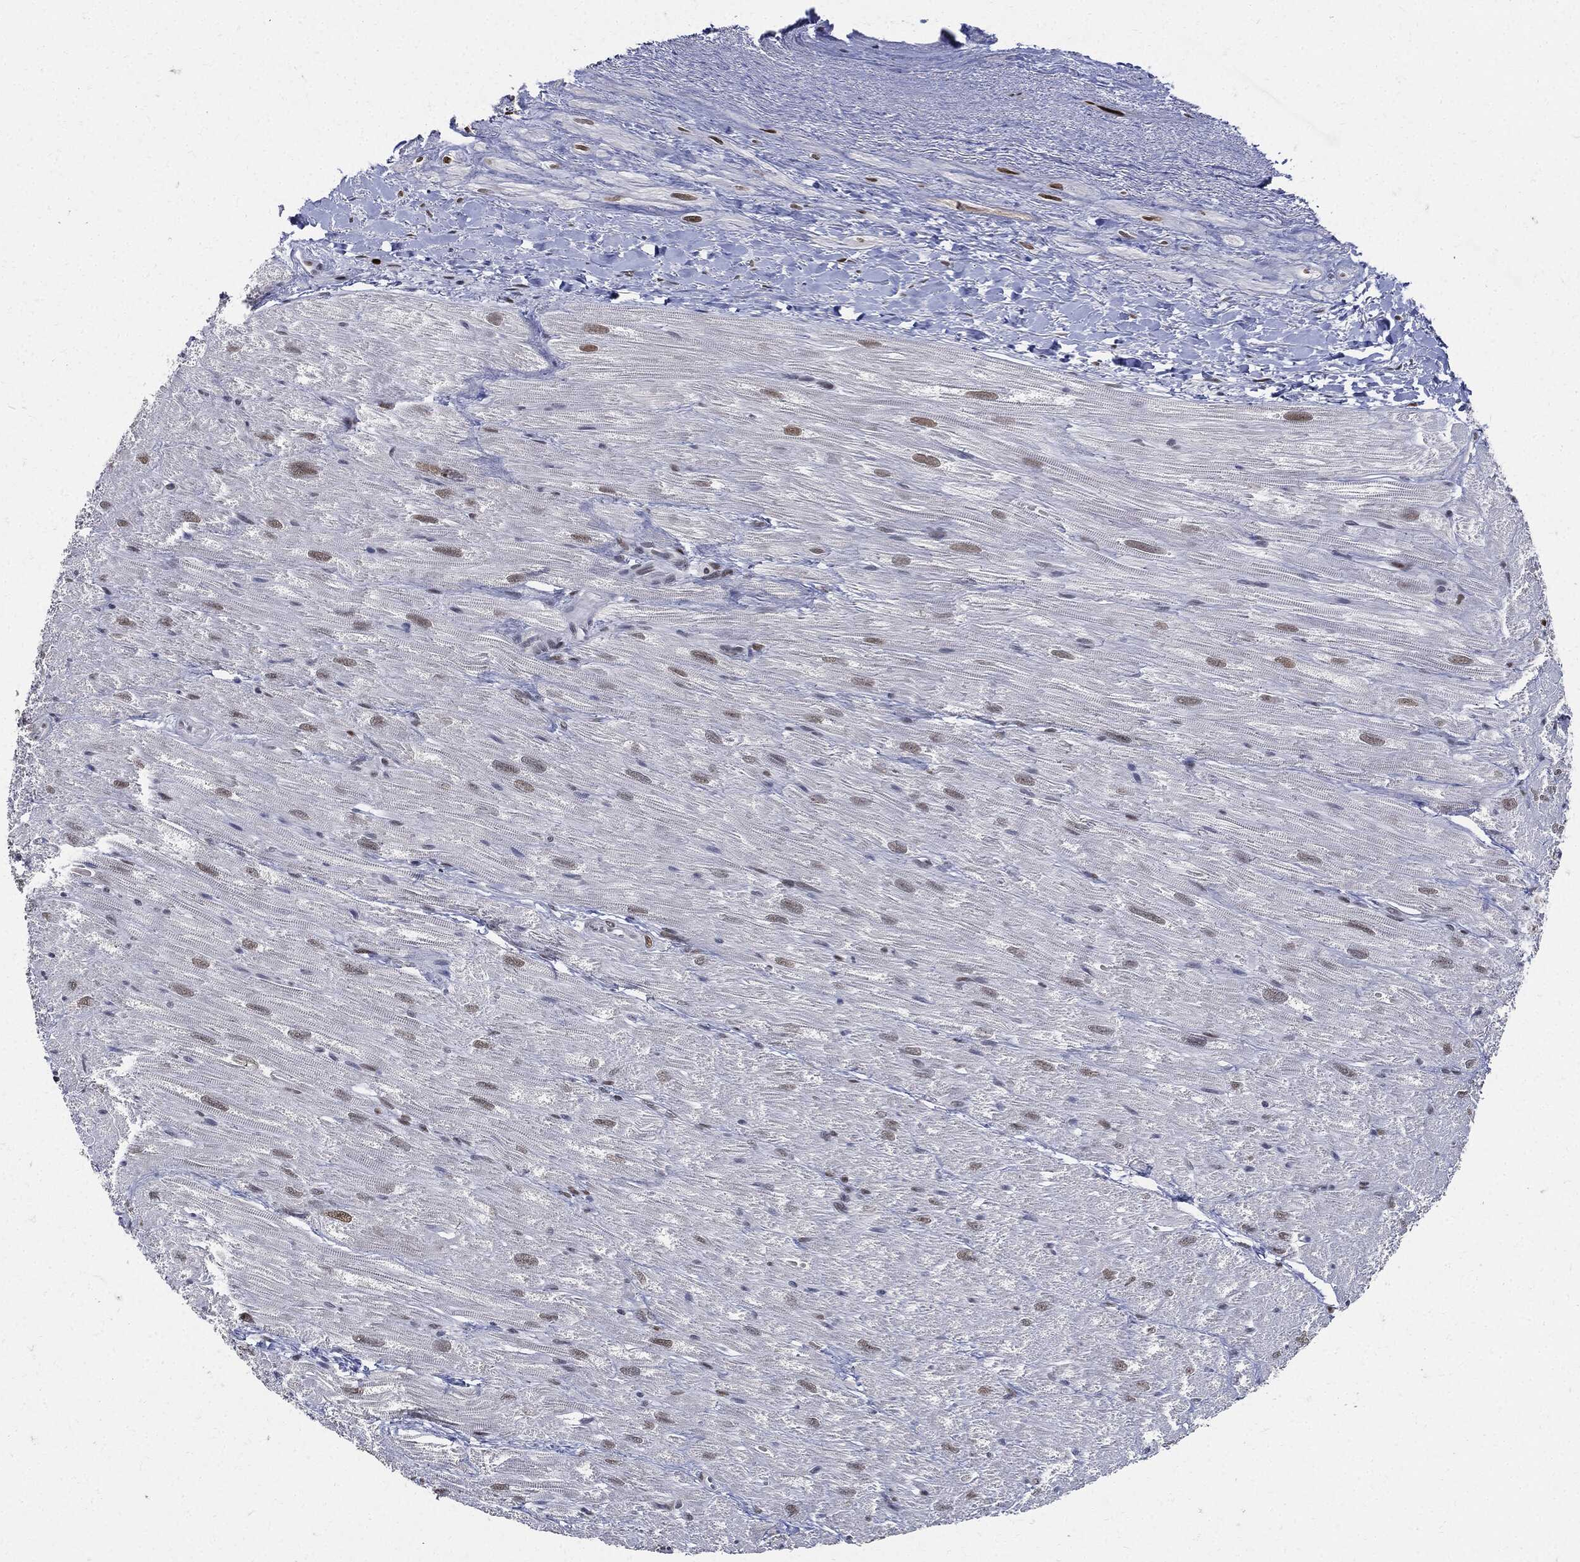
{"staining": {"intensity": "weak", "quantity": "<25%", "location": "cytoplasmic/membranous"}, "tissue": "heart muscle", "cell_type": "Cardiomyocytes", "image_type": "normal", "snomed": [{"axis": "morphology", "description": "Normal tissue, NOS"}, {"axis": "topography", "description": "Heart"}], "caption": "Immunohistochemistry (IHC) of normal human heart muscle shows no staining in cardiomyocytes.", "gene": "PCNA", "patient": {"sex": "male", "age": 62}}